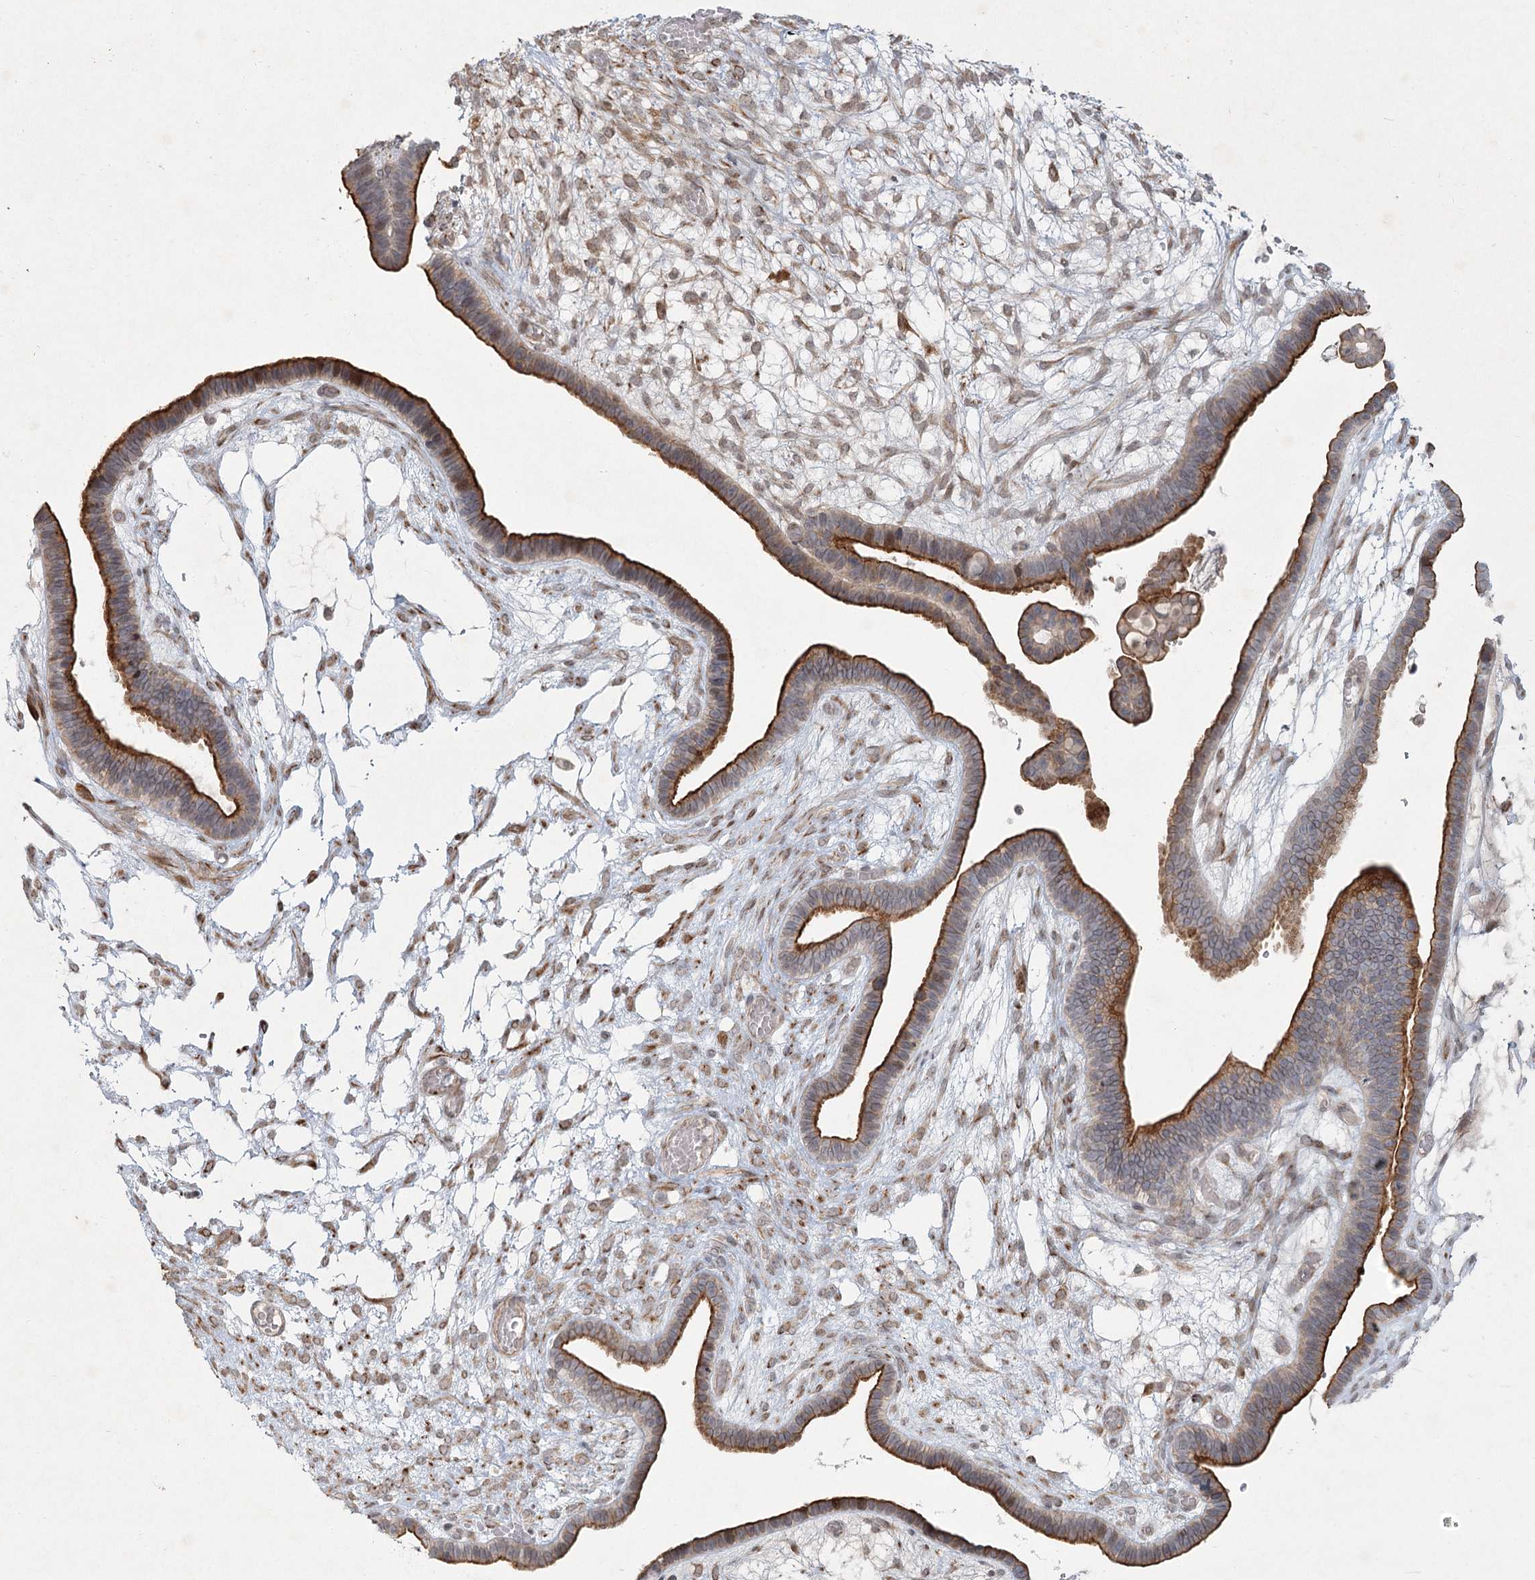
{"staining": {"intensity": "moderate", "quantity": ">75%", "location": "cytoplasmic/membranous"}, "tissue": "ovarian cancer", "cell_type": "Tumor cells", "image_type": "cancer", "snomed": [{"axis": "morphology", "description": "Cystadenocarcinoma, serous, NOS"}, {"axis": "topography", "description": "Ovary"}], "caption": "The micrograph displays immunohistochemical staining of ovarian serous cystadenocarcinoma. There is moderate cytoplasmic/membranous staining is seen in about >75% of tumor cells.", "gene": "LRP2BP", "patient": {"sex": "female", "age": 56}}